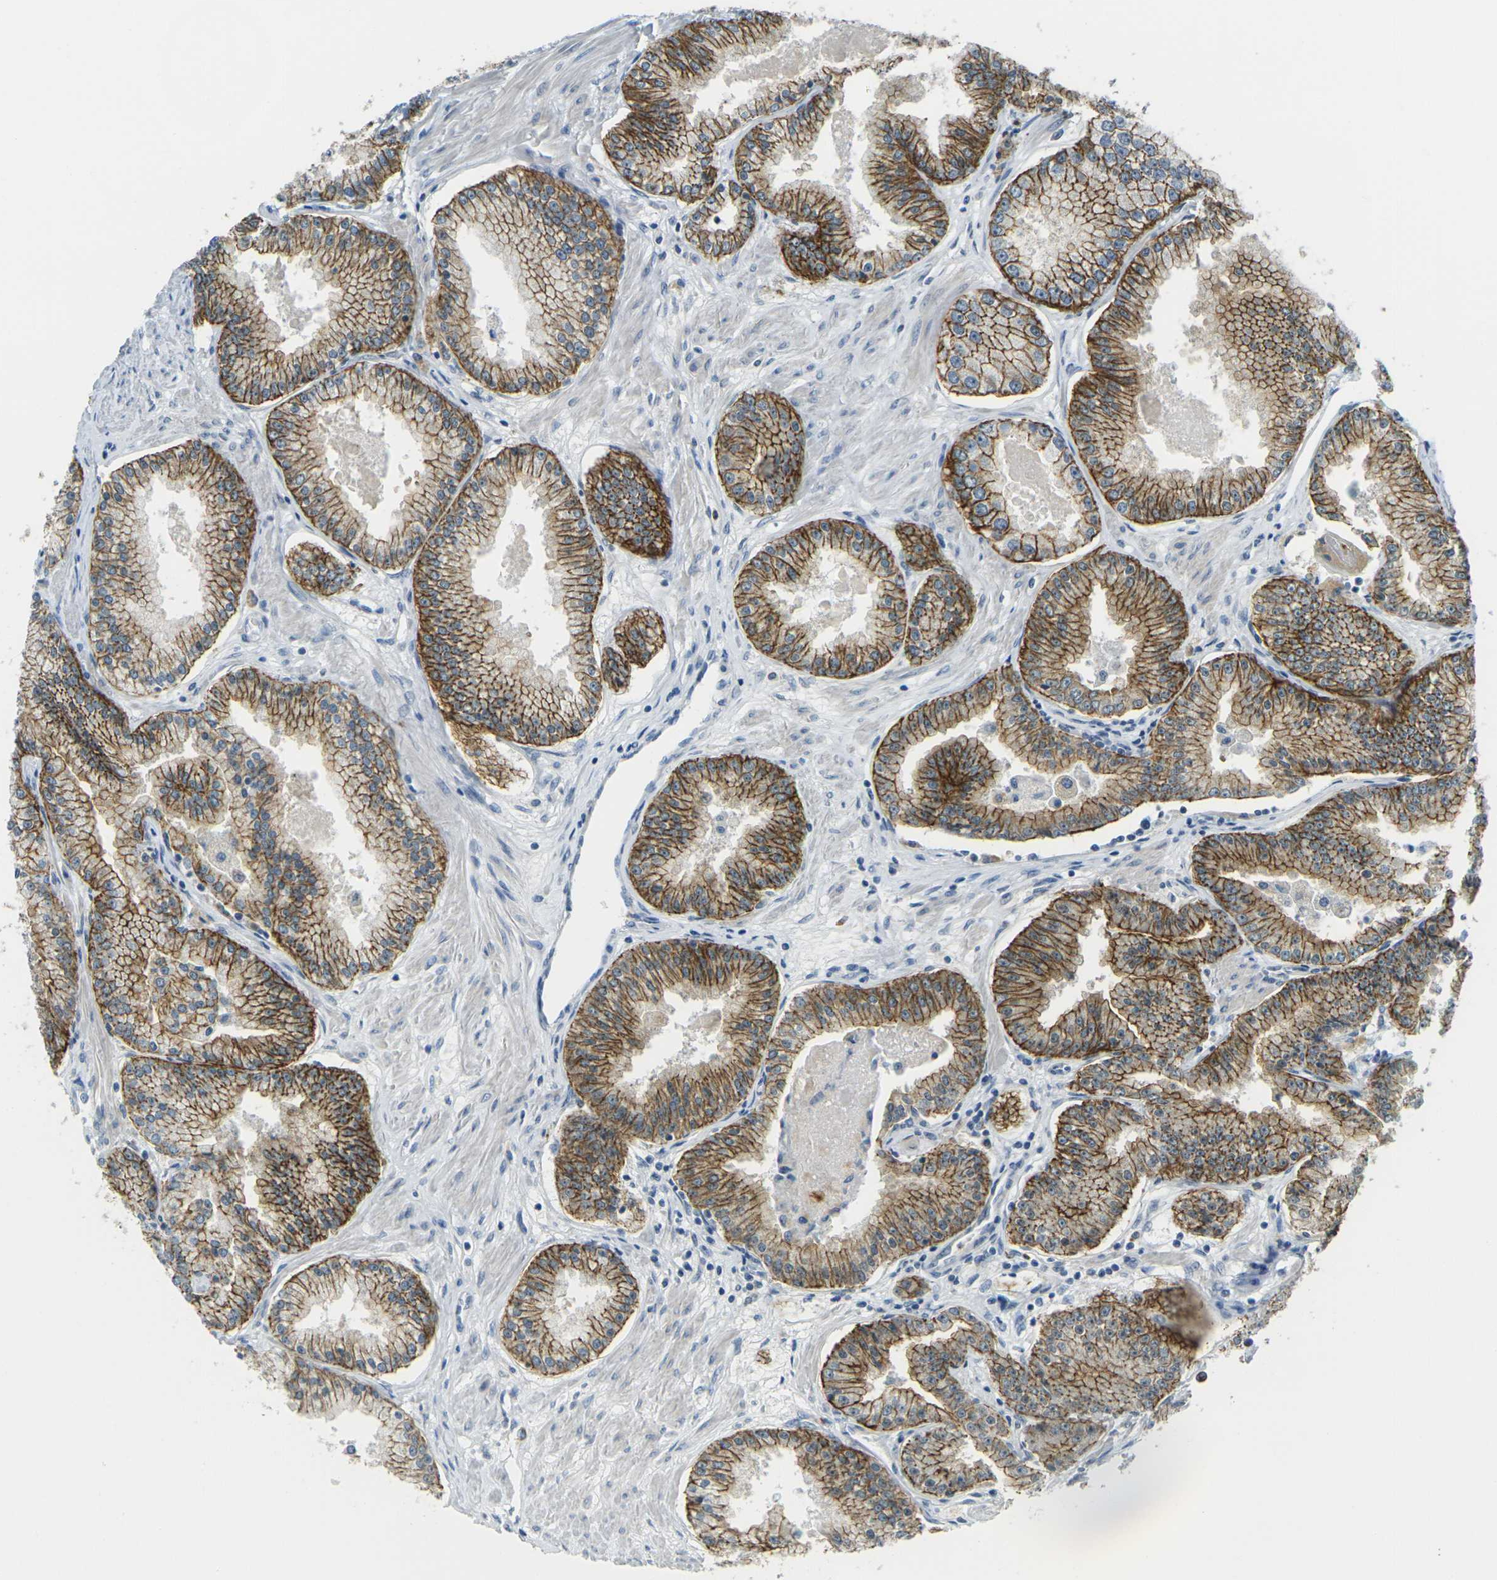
{"staining": {"intensity": "strong", "quantity": ">75%", "location": "cytoplasmic/membranous"}, "tissue": "prostate cancer", "cell_type": "Tumor cells", "image_type": "cancer", "snomed": [{"axis": "morphology", "description": "Adenocarcinoma, High grade"}, {"axis": "topography", "description": "Prostate"}], "caption": "This micrograph exhibits immunohistochemistry staining of human prostate cancer (adenocarcinoma (high-grade)), with high strong cytoplasmic/membranous staining in approximately >75% of tumor cells.", "gene": "SPTBN2", "patient": {"sex": "male", "age": 61}}